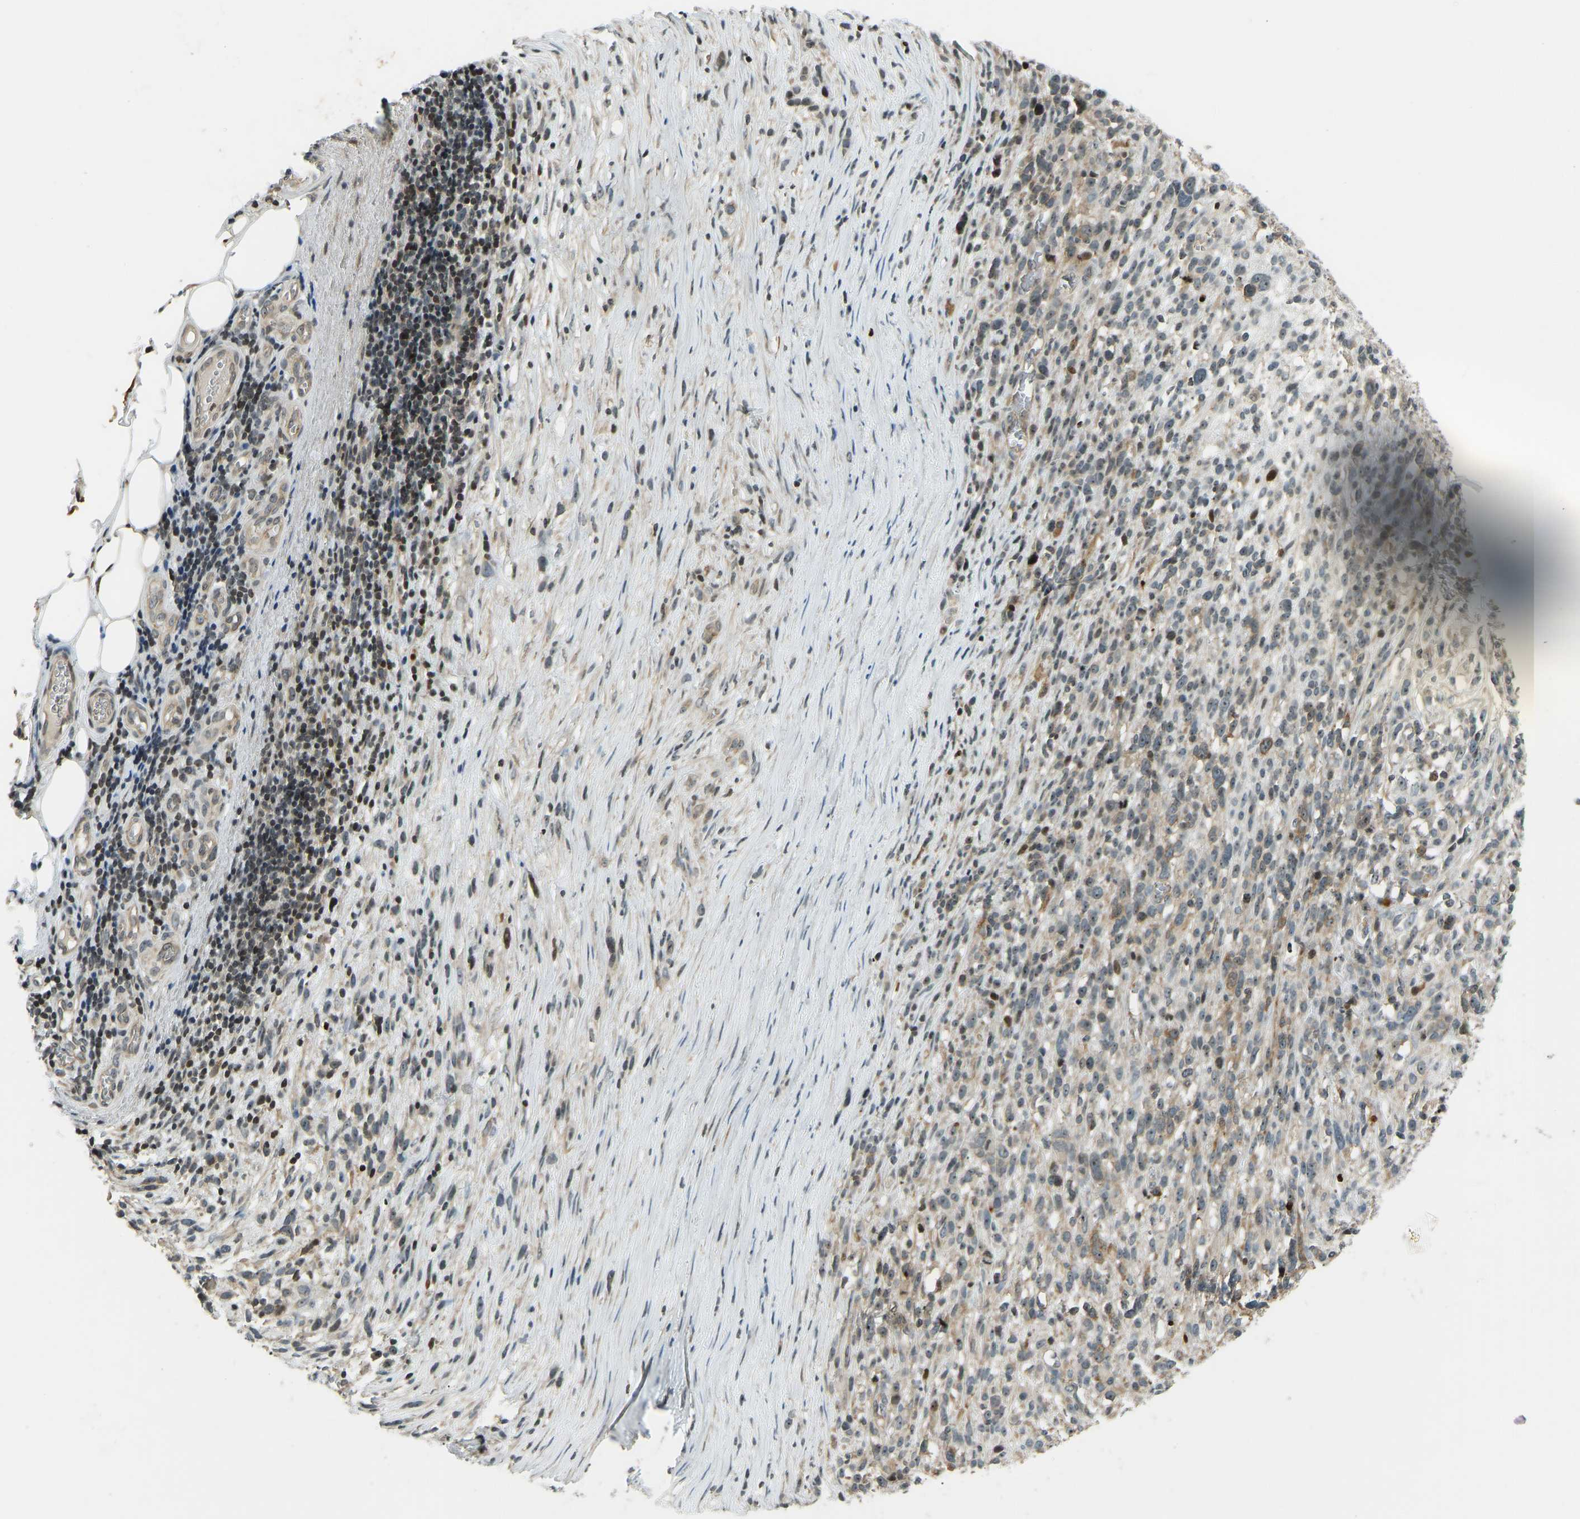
{"staining": {"intensity": "weak", "quantity": "25%-75%", "location": "cytoplasmic/membranous"}, "tissue": "melanoma", "cell_type": "Tumor cells", "image_type": "cancer", "snomed": [{"axis": "morphology", "description": "Malignant melanoma, NOS"}, {"axis": "topography", "description": "Skin"}], "caption": "Protein staining displays weak cytoplasmic/membranous expression in about 25%-75% of tumor cells in malignant melanoma.", "gene": "SVOPL", "patient": {"sex": "female", "age": 55}}